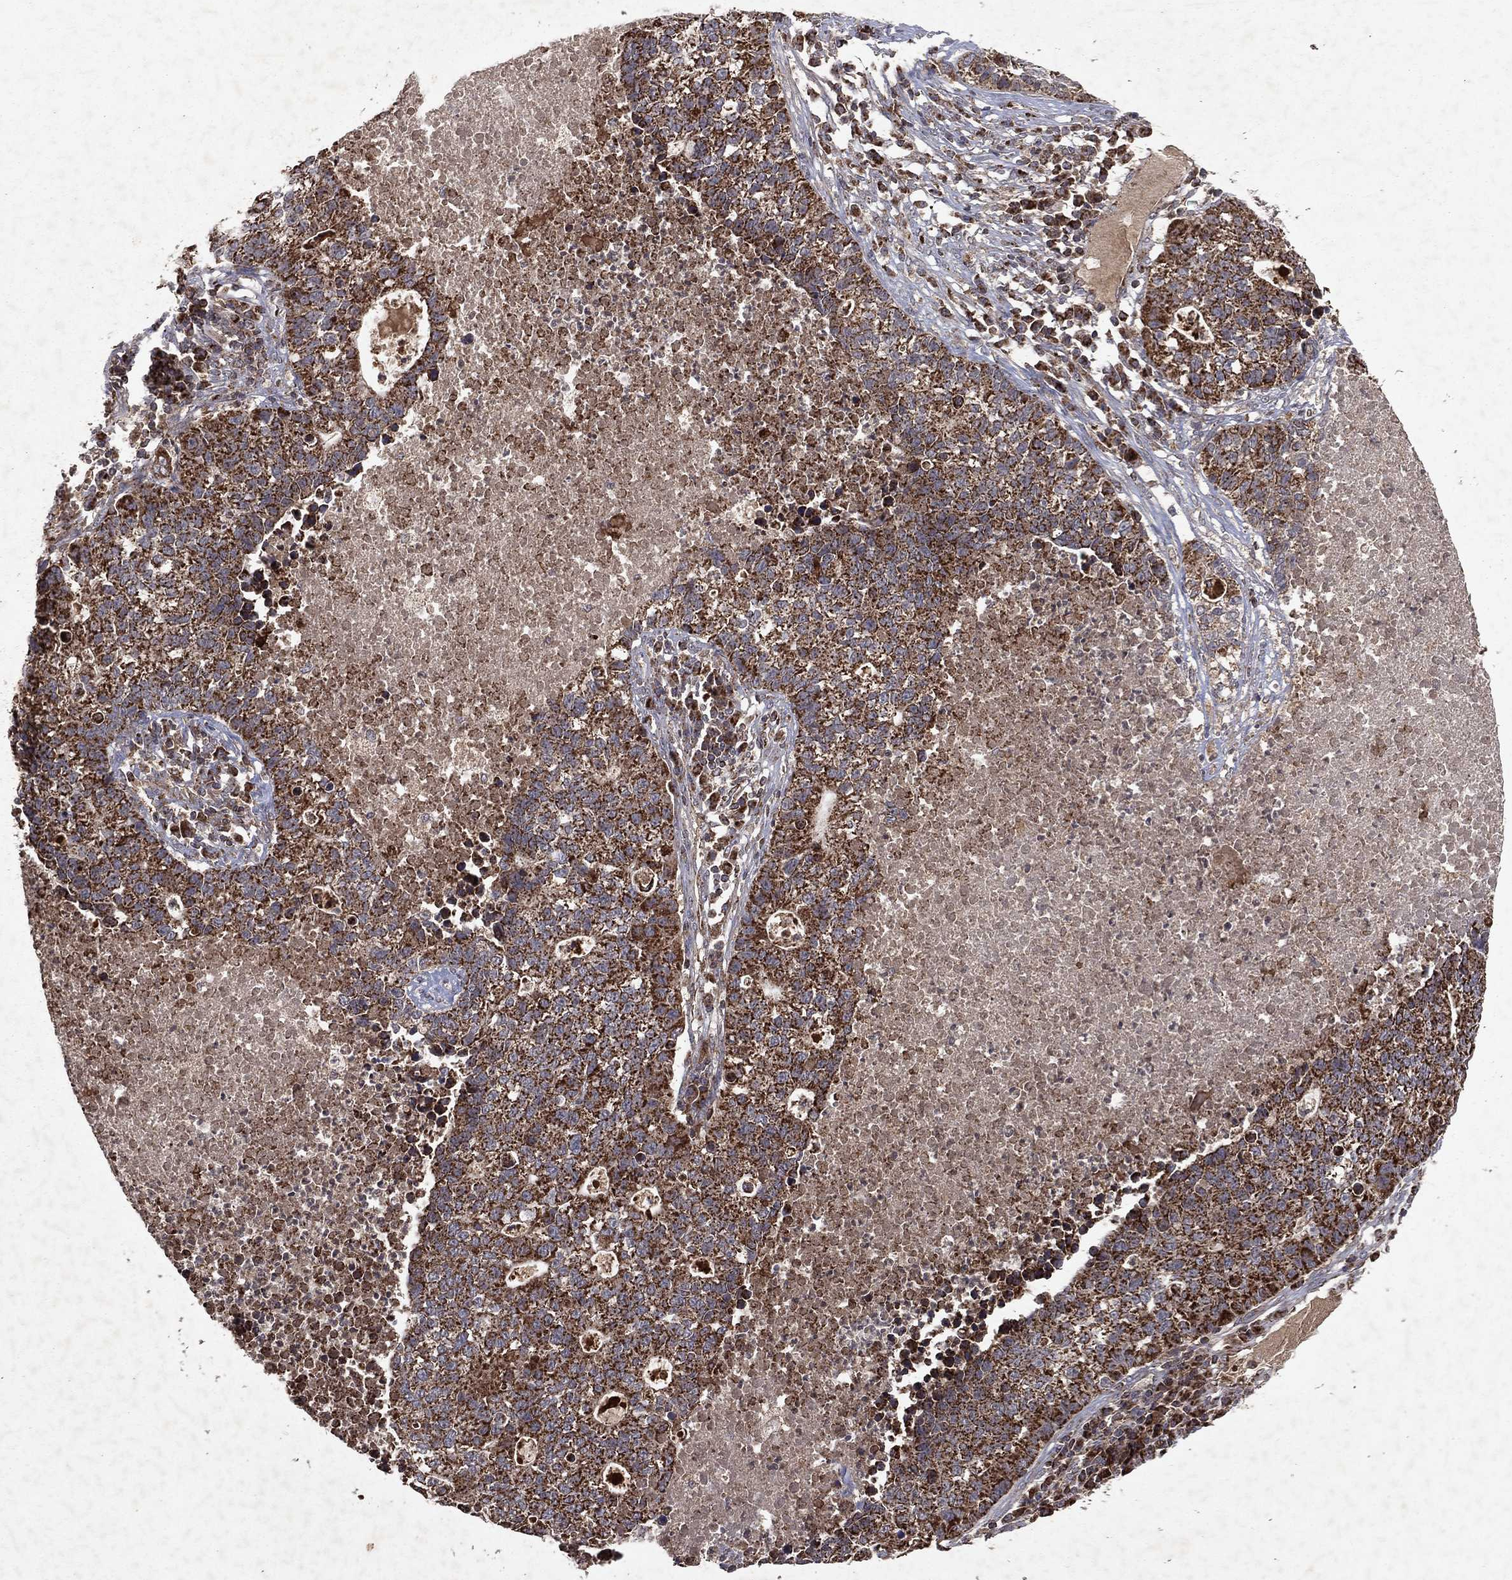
{"staining": {"intensity": "strong", "quantity": ">75%", "location": "cytoplasmic/membranous"}, "tissue": "lung cancer", "cell_type": "Tumor cells", "image_type": "cancer", "snomed": [{"axis": "morphology", "description": "Adenocarcinoma, NOS"}, {"axis": "topography", "description": "Lung"}], "caption": "Lung adenocarcinoma tissue shows strong cytoplasmic/membranous staining in about >75% of tumor cells, visualized by immunohistochemistry. (IHC, brightfield microscopy, high magnification).", "gene": "PYROXD2", "patient": {"sex": "male", "age": 57}}